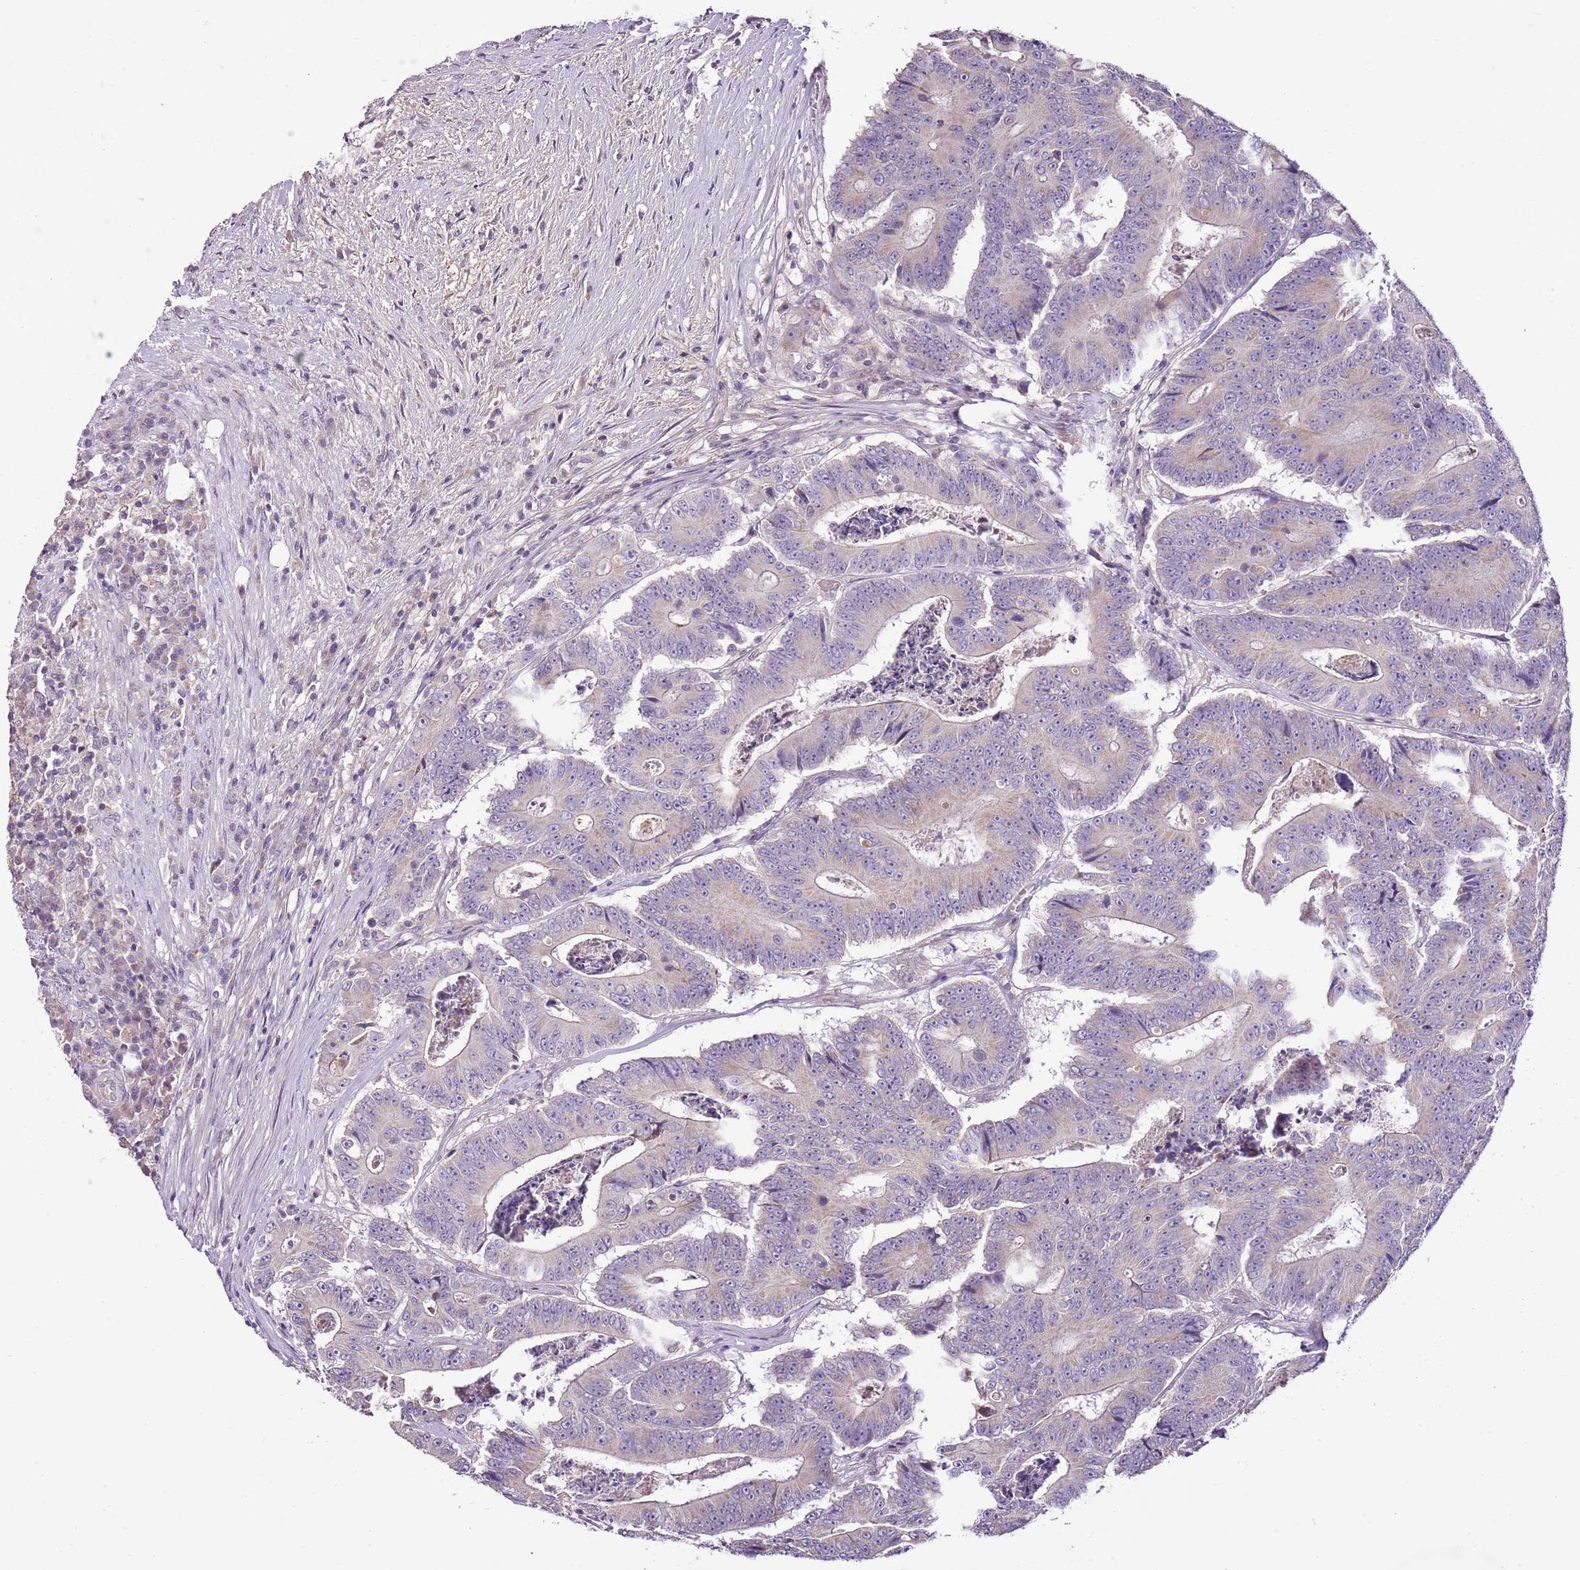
{"staining": {"intensity": "weak", "quantity": "<25%", "location": "cytoplasmic/membranous"}, "tissue": "colorectal cancer", "cell_type": "Tumor cells", "image_type": "cancer", "snomed": [{"axis": "morphology", "description": "Adenocarcinoma, NOS"}, {"axis": "topography", "description": "Colon"}], "caption": "IHC of colorectal adenocarcinoma demonstrates no staining in tumor cells.", "gene": "CMKLR1", "patient": {"sex": "male", "age": 83}}